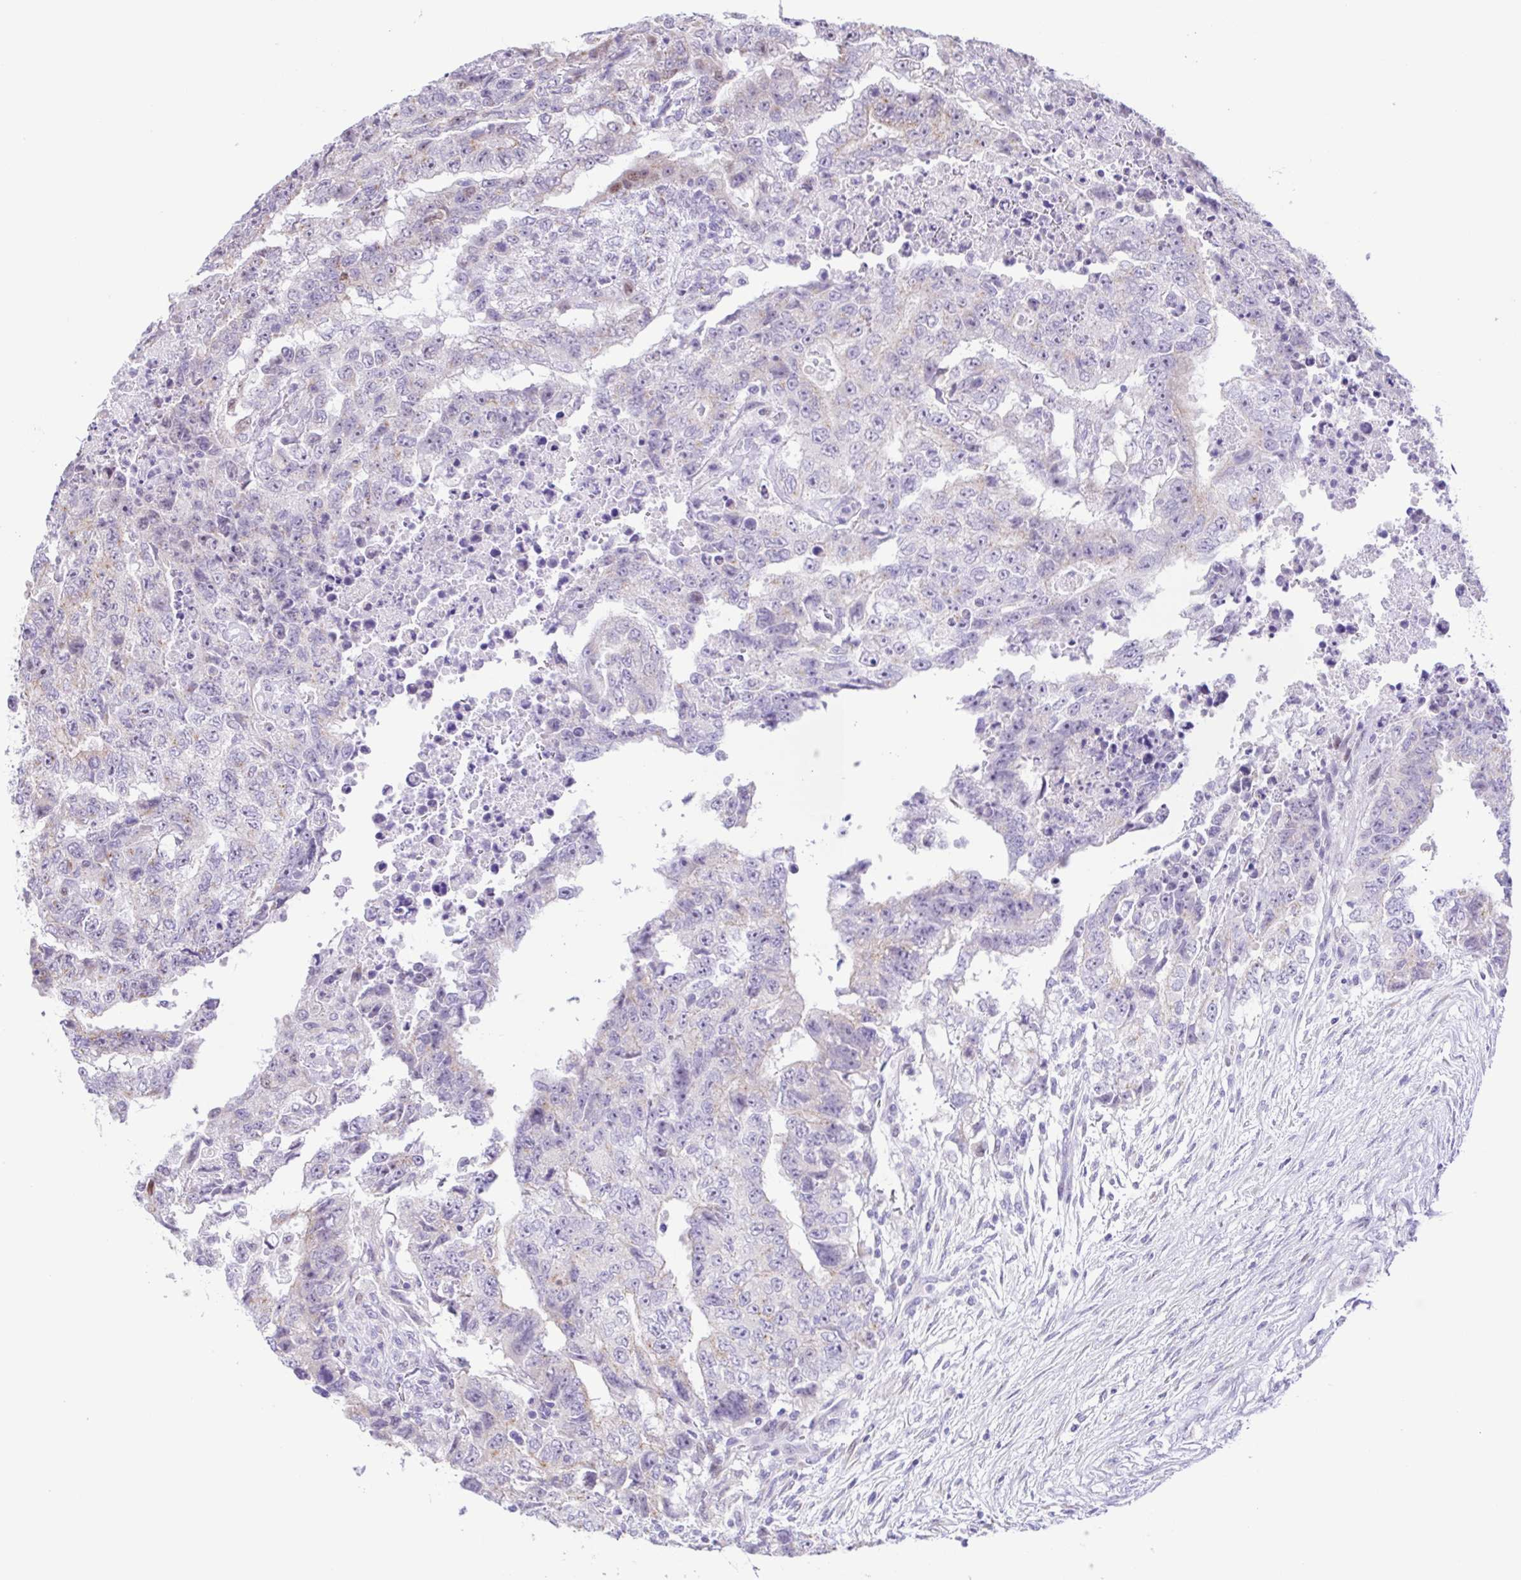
{"staining": {"intensity": "negative", "quantity": "none", "location": "none"}, "tissue": "testis cancer", "cell_type": "Tumor cells", "image_type": "cancer", "snomed": [{"axis": "morphology", "description": "Carcinoma, Embryonal, NOS"}, {"axis": "topography", "description": "Testis"}], "caption": "High power microscopy micrograph of an immunohistochemistry histopathology image of testis cancer (embryonal carcinoma), revealing no significant positivity in tumor cells.", "gene": "TGM3", "patient": {"sex": "male", "age": 24}}